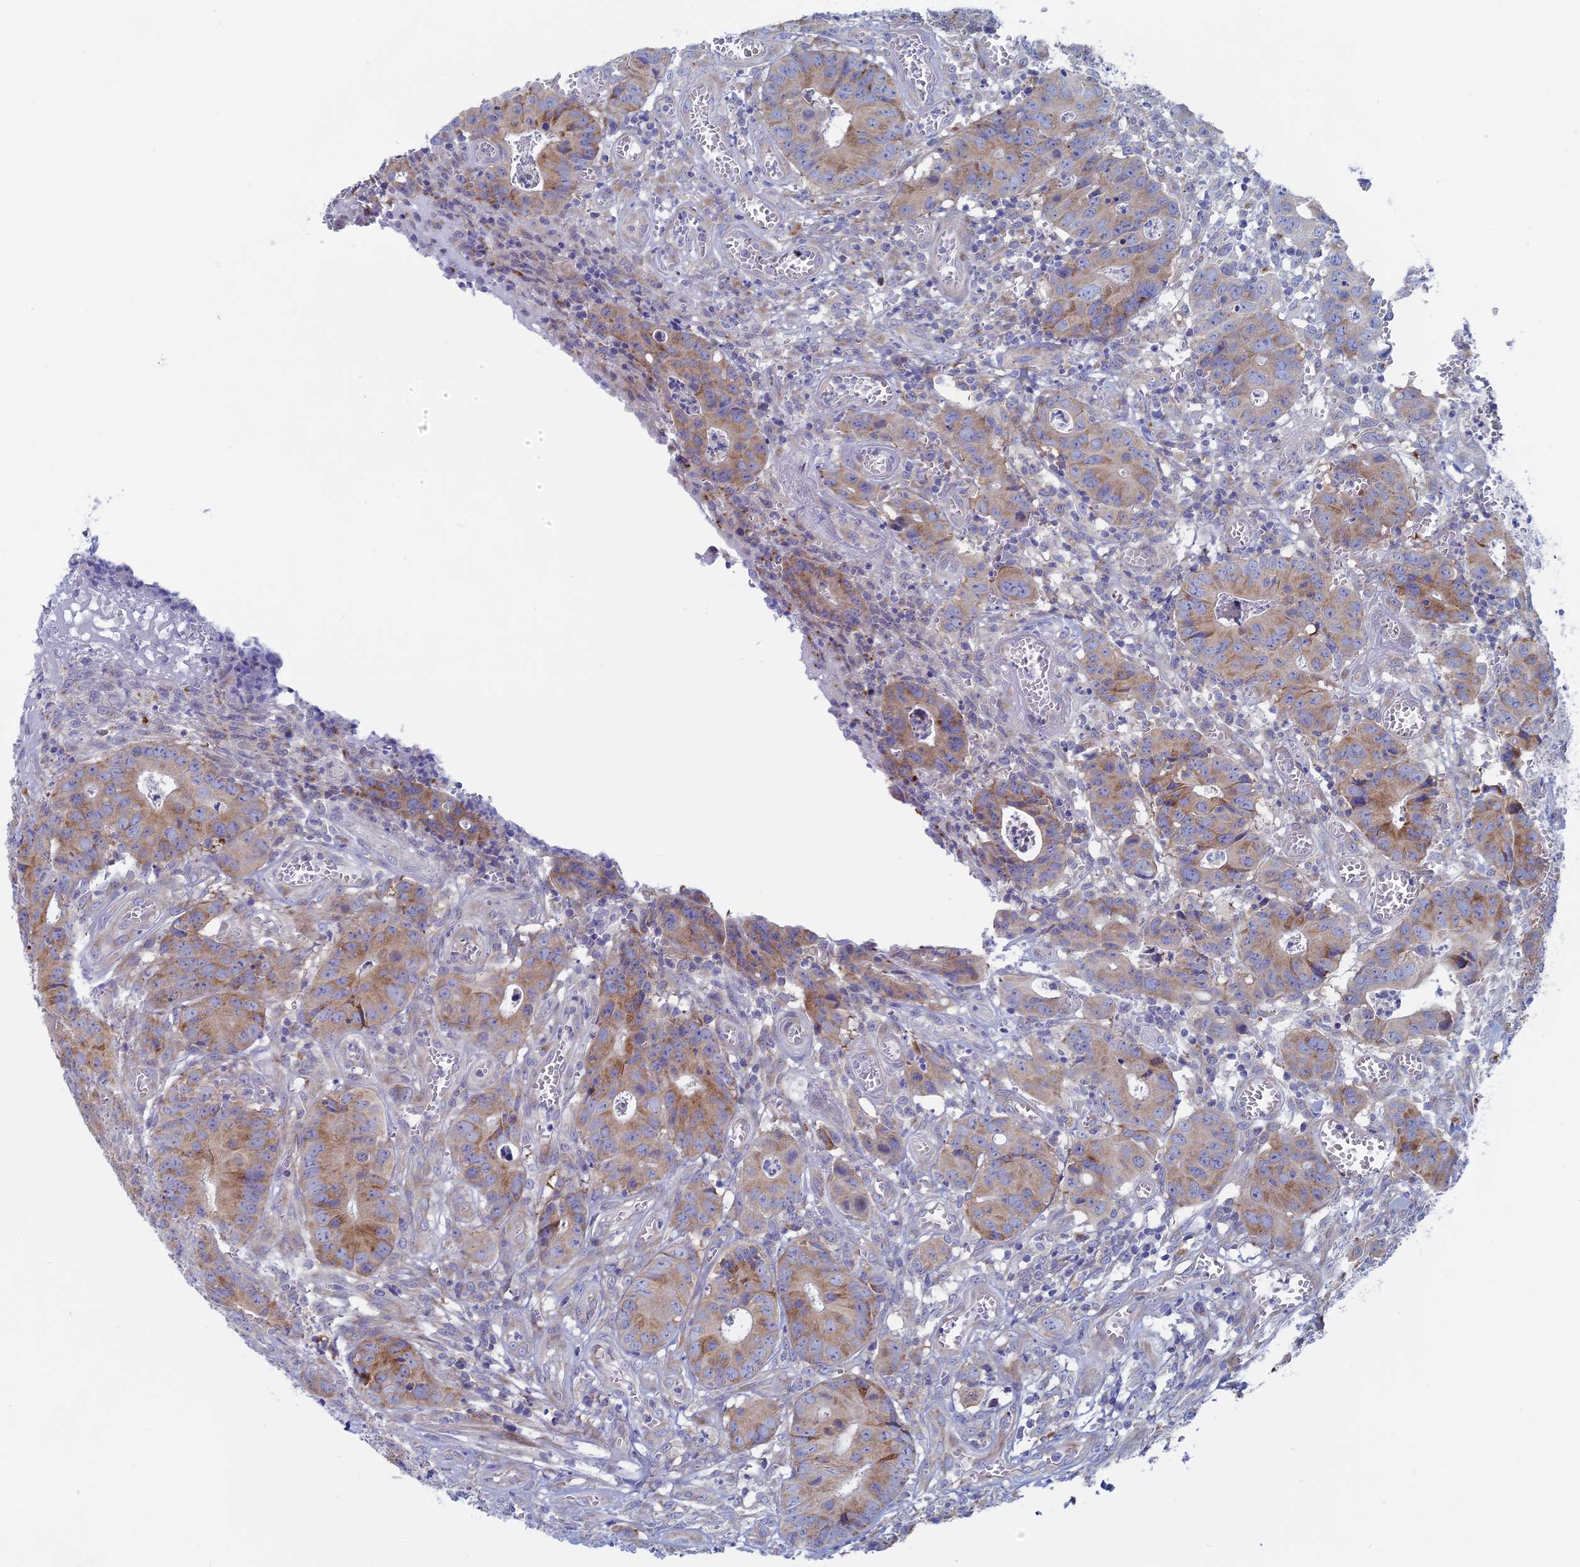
{"staining": {"intensity": "moderate", "quantity": ">75%", "location": "cytoplasmic/membranous"}, "tissue": "colorectal cancer", "cell_type": "Tumor cells", "image_type": "cancer", "snomed": [{"axis": "morphology", "description": "Adenocarcinoma, NOS"}, {"axis": "topography", "description": "Colon"}], "caption": "Human adenocarcinoma (colorectal) stained with a protein marker shows moderate staining in tumor cells.", "gene": "TBC1D30", "patient": {"sex": "female", "age": 57}}